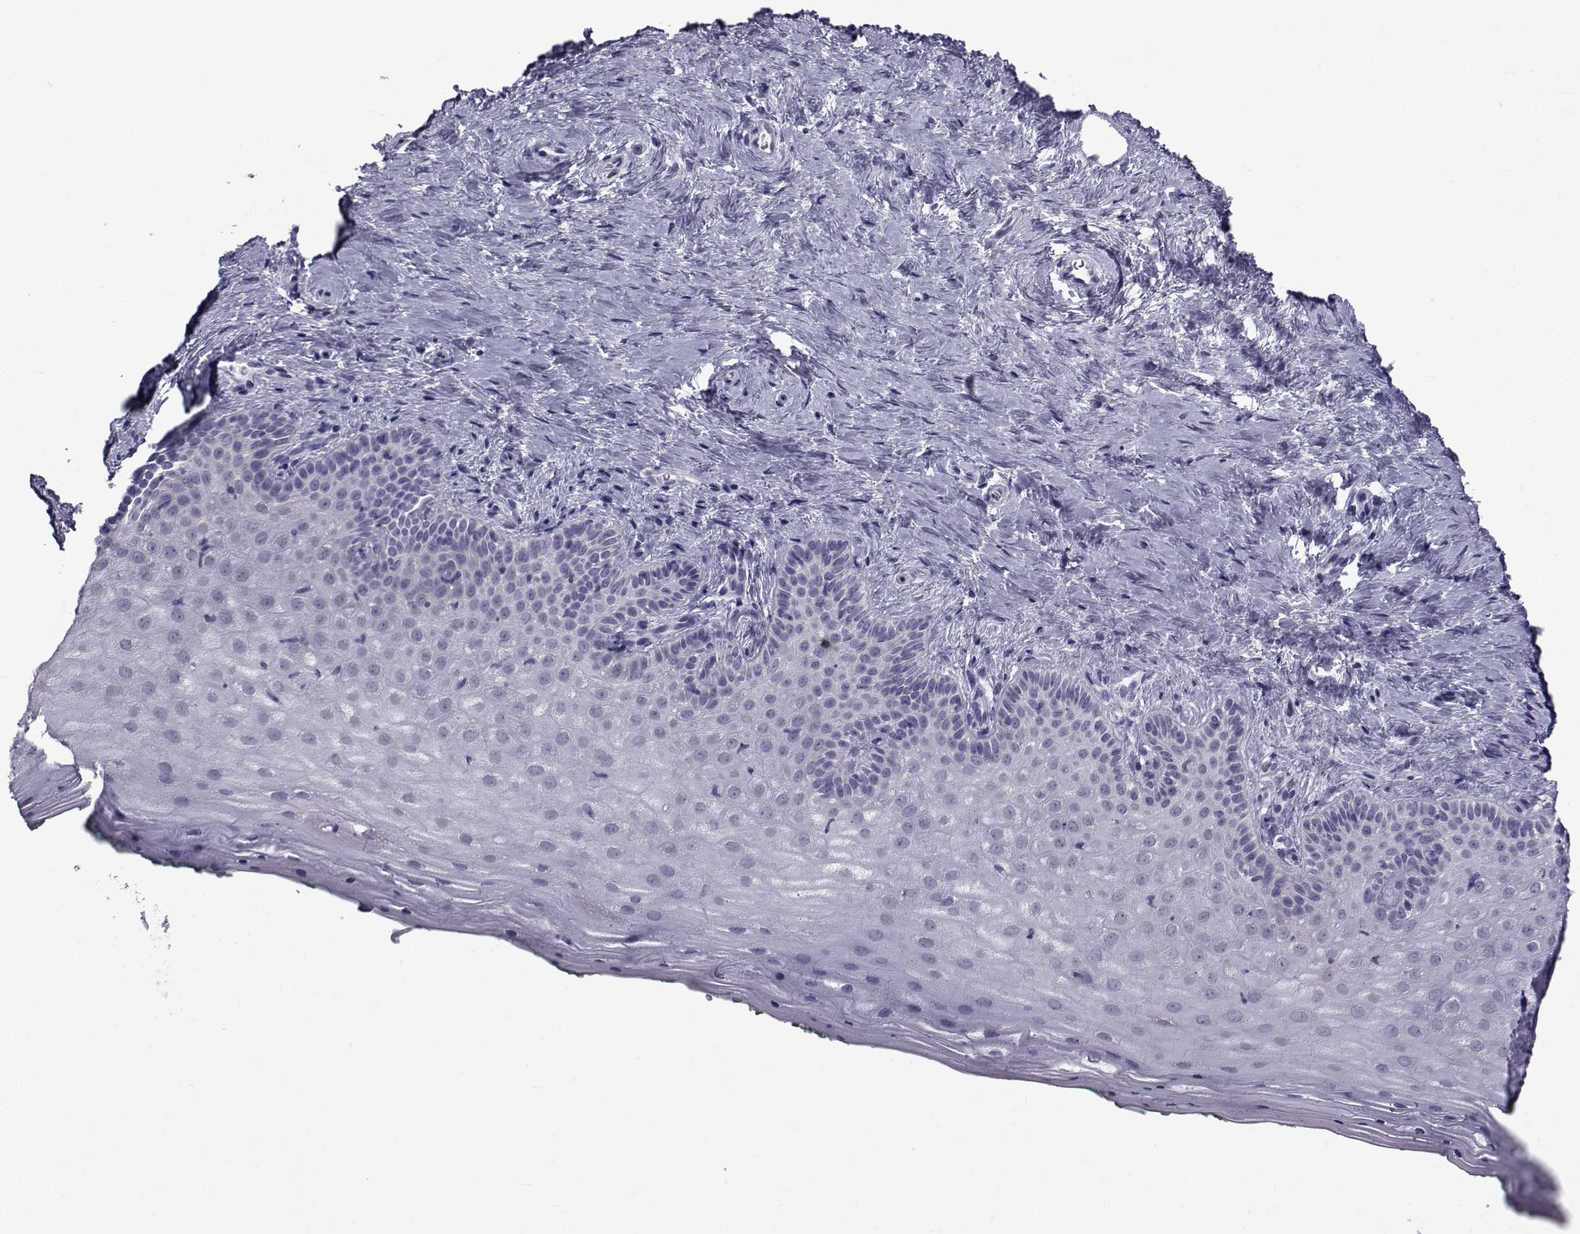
{"staining": {"intensity": "negative", "quantity": "none", "location": "none"}, "tissue": "vagina", "cell_type": "Squamous epithelial cells", "image_type": "normal", "snomed": [{"axis": "morphology", "description": "Normal tissue, NOS"}, {"axis": "topography", "description": "Vagina"}], "caption": "Micrograph shows no significant protein positivity in squamous epithelial cells of normal vagina.", "gene": "FDXR", "patient": {"sex": "female", "age": 45}}